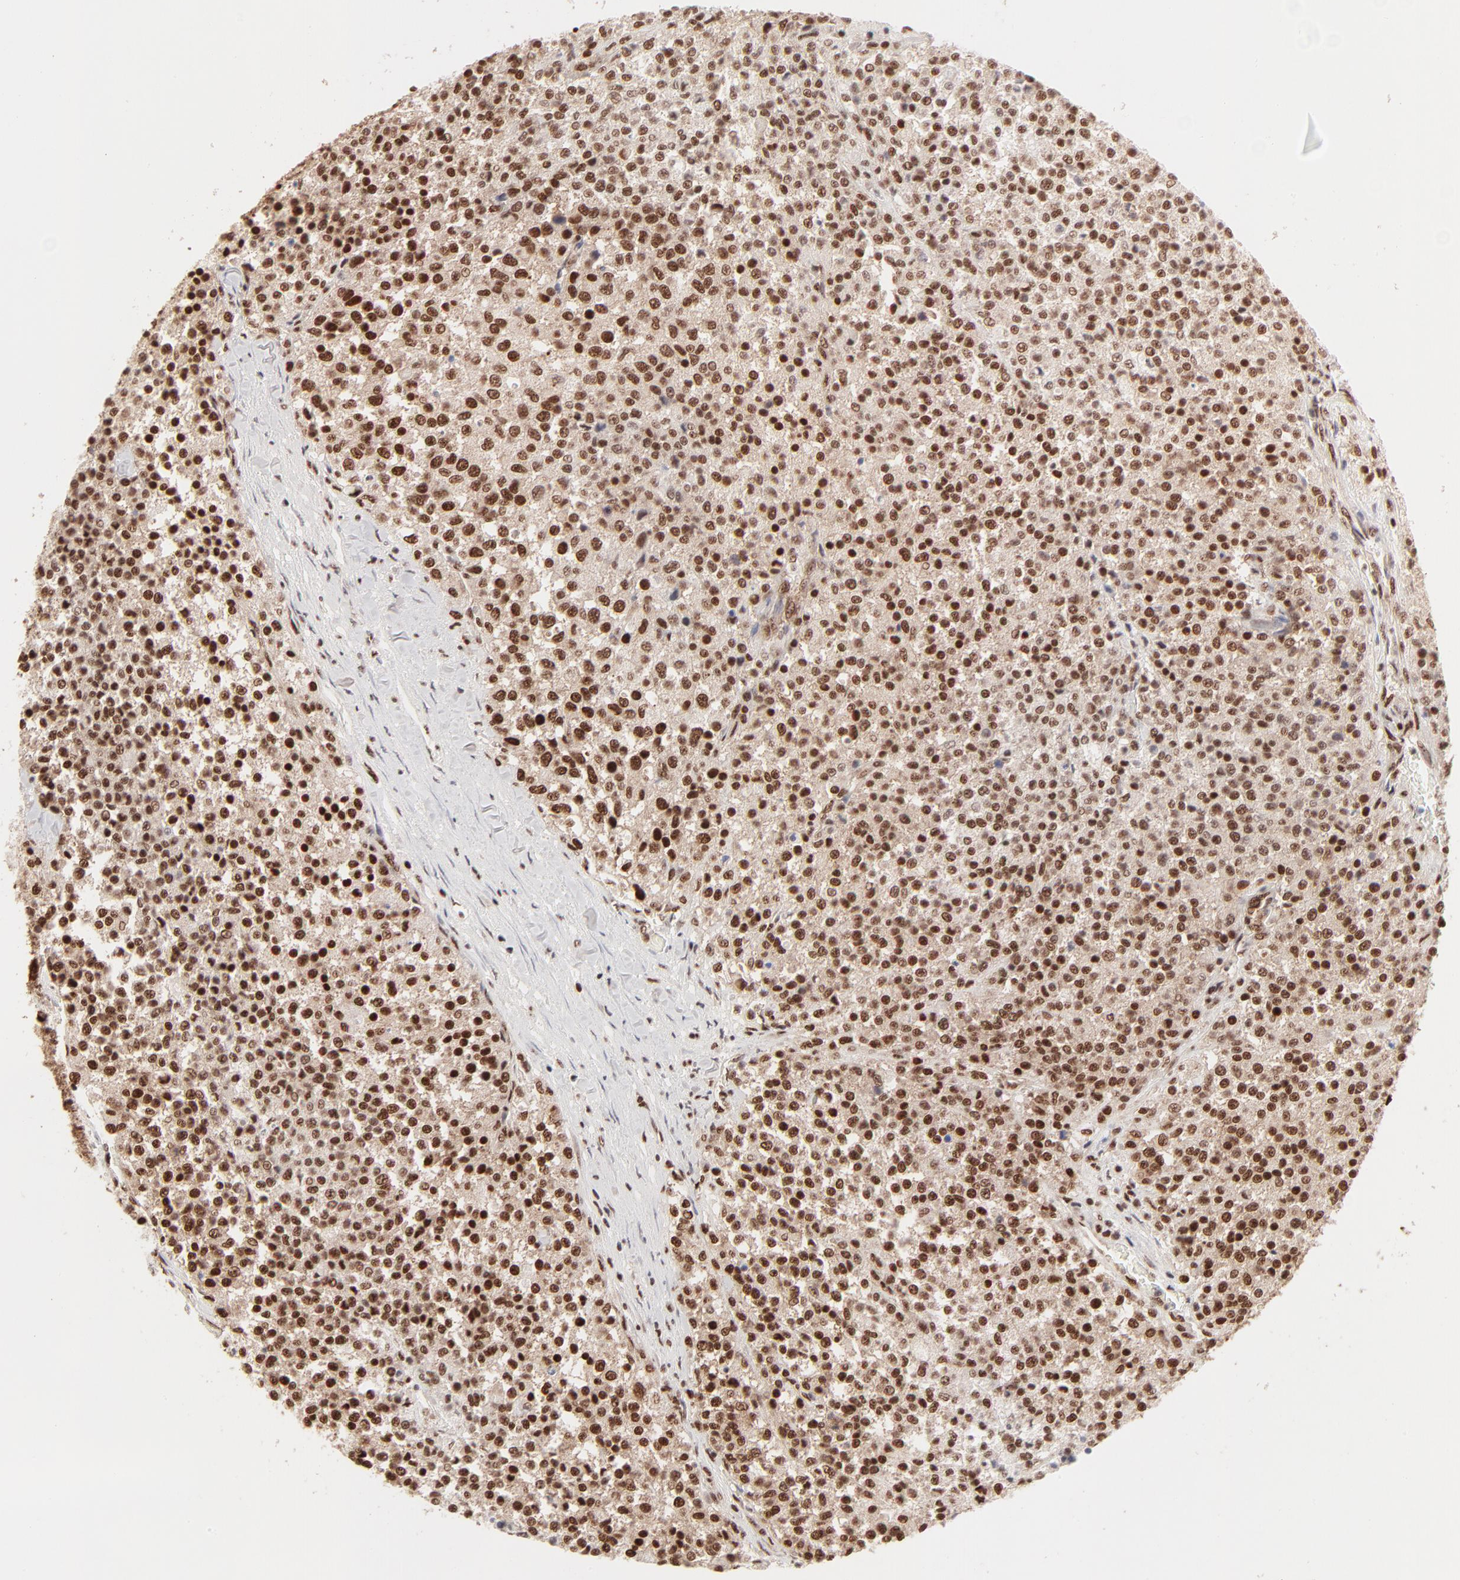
{"staining": {"intensity": "strong", "quantity": ">75%", "location": "cytoplasmic/membranous,nuclear"}, "tissue": "testis cancer", "cell_type": "Tumor cells", "image_type": "cancer", "snomed": [{"axis": "morphology", "description": "Seminoma, NOS"}, {"axis": "topography", "description": "Testis"}], "caption": "A histopathology image of testis cancer (seminoma) stained for a protein shows strong cytoplasmic/membranous and nuclear brown staining in tumor cells. The protein of interest is shown in brown color, while the nuclei are stained blue.", "gene": "TARDBP", "patient": {"sex": "male", "age": 59}}